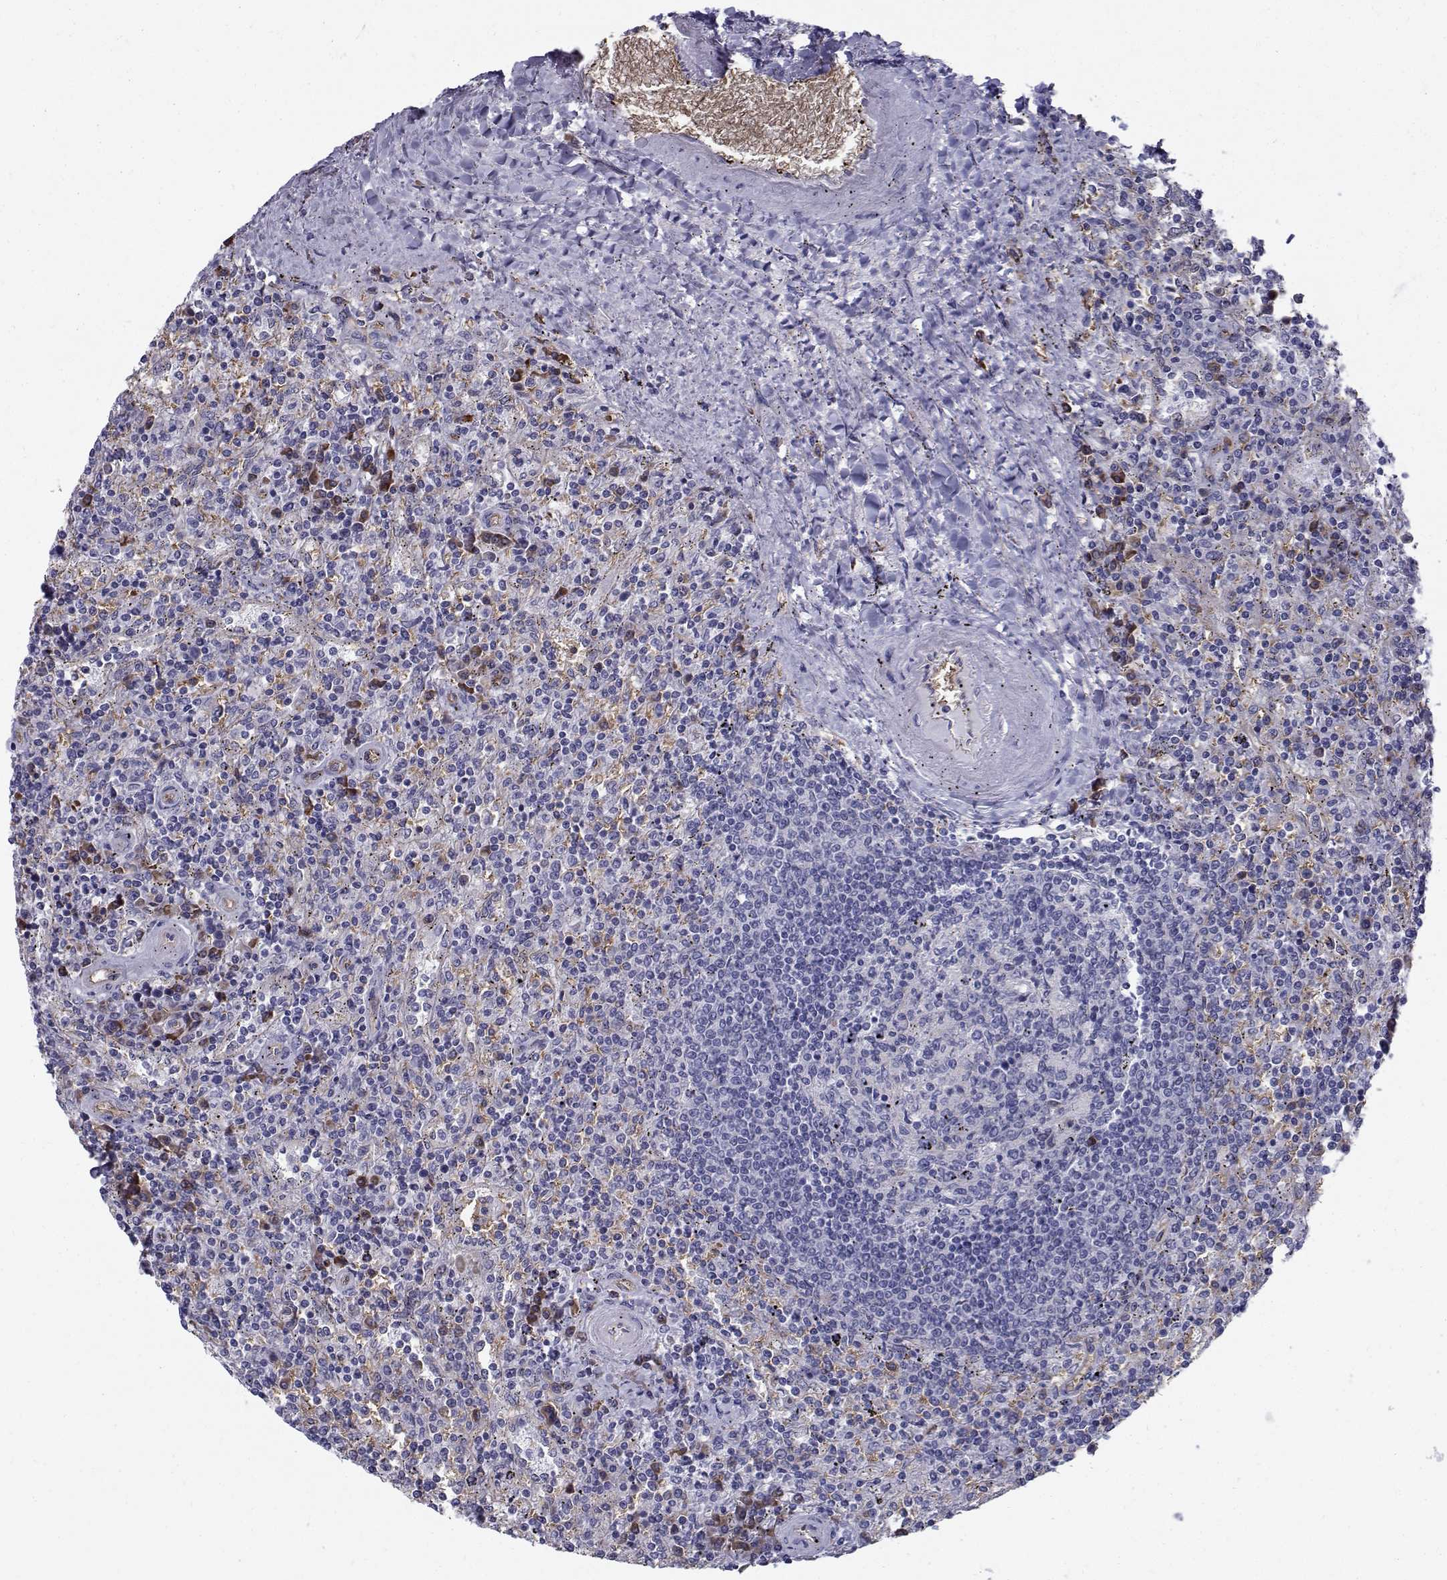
{"staining": {"intensity": "negative", "quantity": "none", "location": "none"}, "tissue": "lymphoma", "cell_type": "Tumor cells", "image_type": "cancer", "snomed": [{"axis": "morphology", "description": "Malignant lymphoma, non-Hodgkin's type, Low grade"}, {"axis": "topography", "description": "Spleen"}], "caption": "A high-resolution micrograph shows IHC staining of malignant lymphoma, non-Hodgkin's type (low-grade), which exhibits no significant expression in tumor cells.", "gene": "QPCT", "patient": {"sex": "male", "age": 62}}